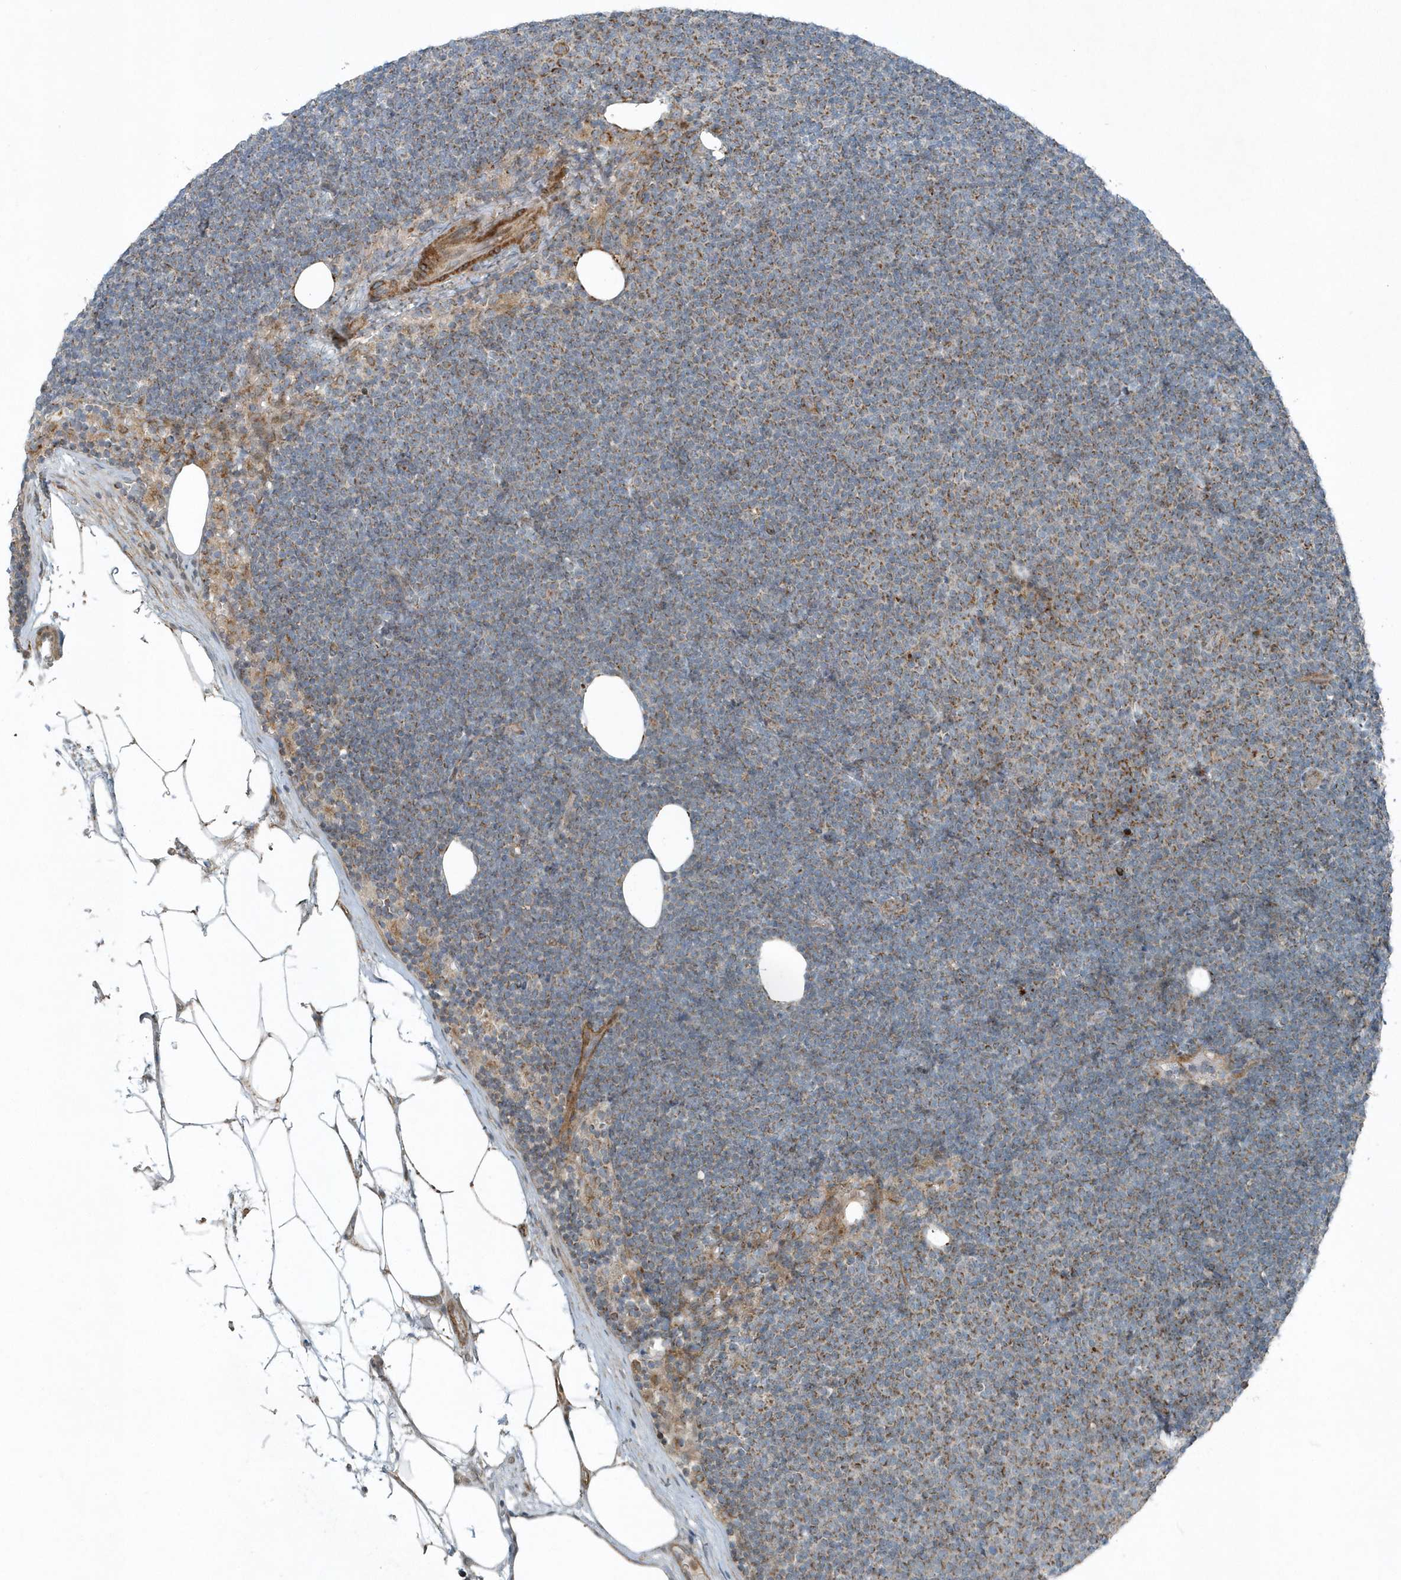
{"staining": {"intensity": "moderate", "quantity": "25%-75%", "location": "cytoplasmic/membranous"}, "tissue": "lymphoma", "cell_type": "Tumor cells", "image_type": "cancer", "snomed": [{"axis": "morphology", "description": "Malignant lymphoma, non-Hodgkin's type, Low grade"}, {"axis": "topography", "description": "Lymph node"}], "caption": "Human low-grade malignant lymphoma, non-Hodgkin's type stained for a protein (brown) reveals moderate cytoplasmic/membranous positive staining in approximately 25%-75% of tumor cells.", "gene": "GCC2", "patient": {"sex": "female", "age": 53}}